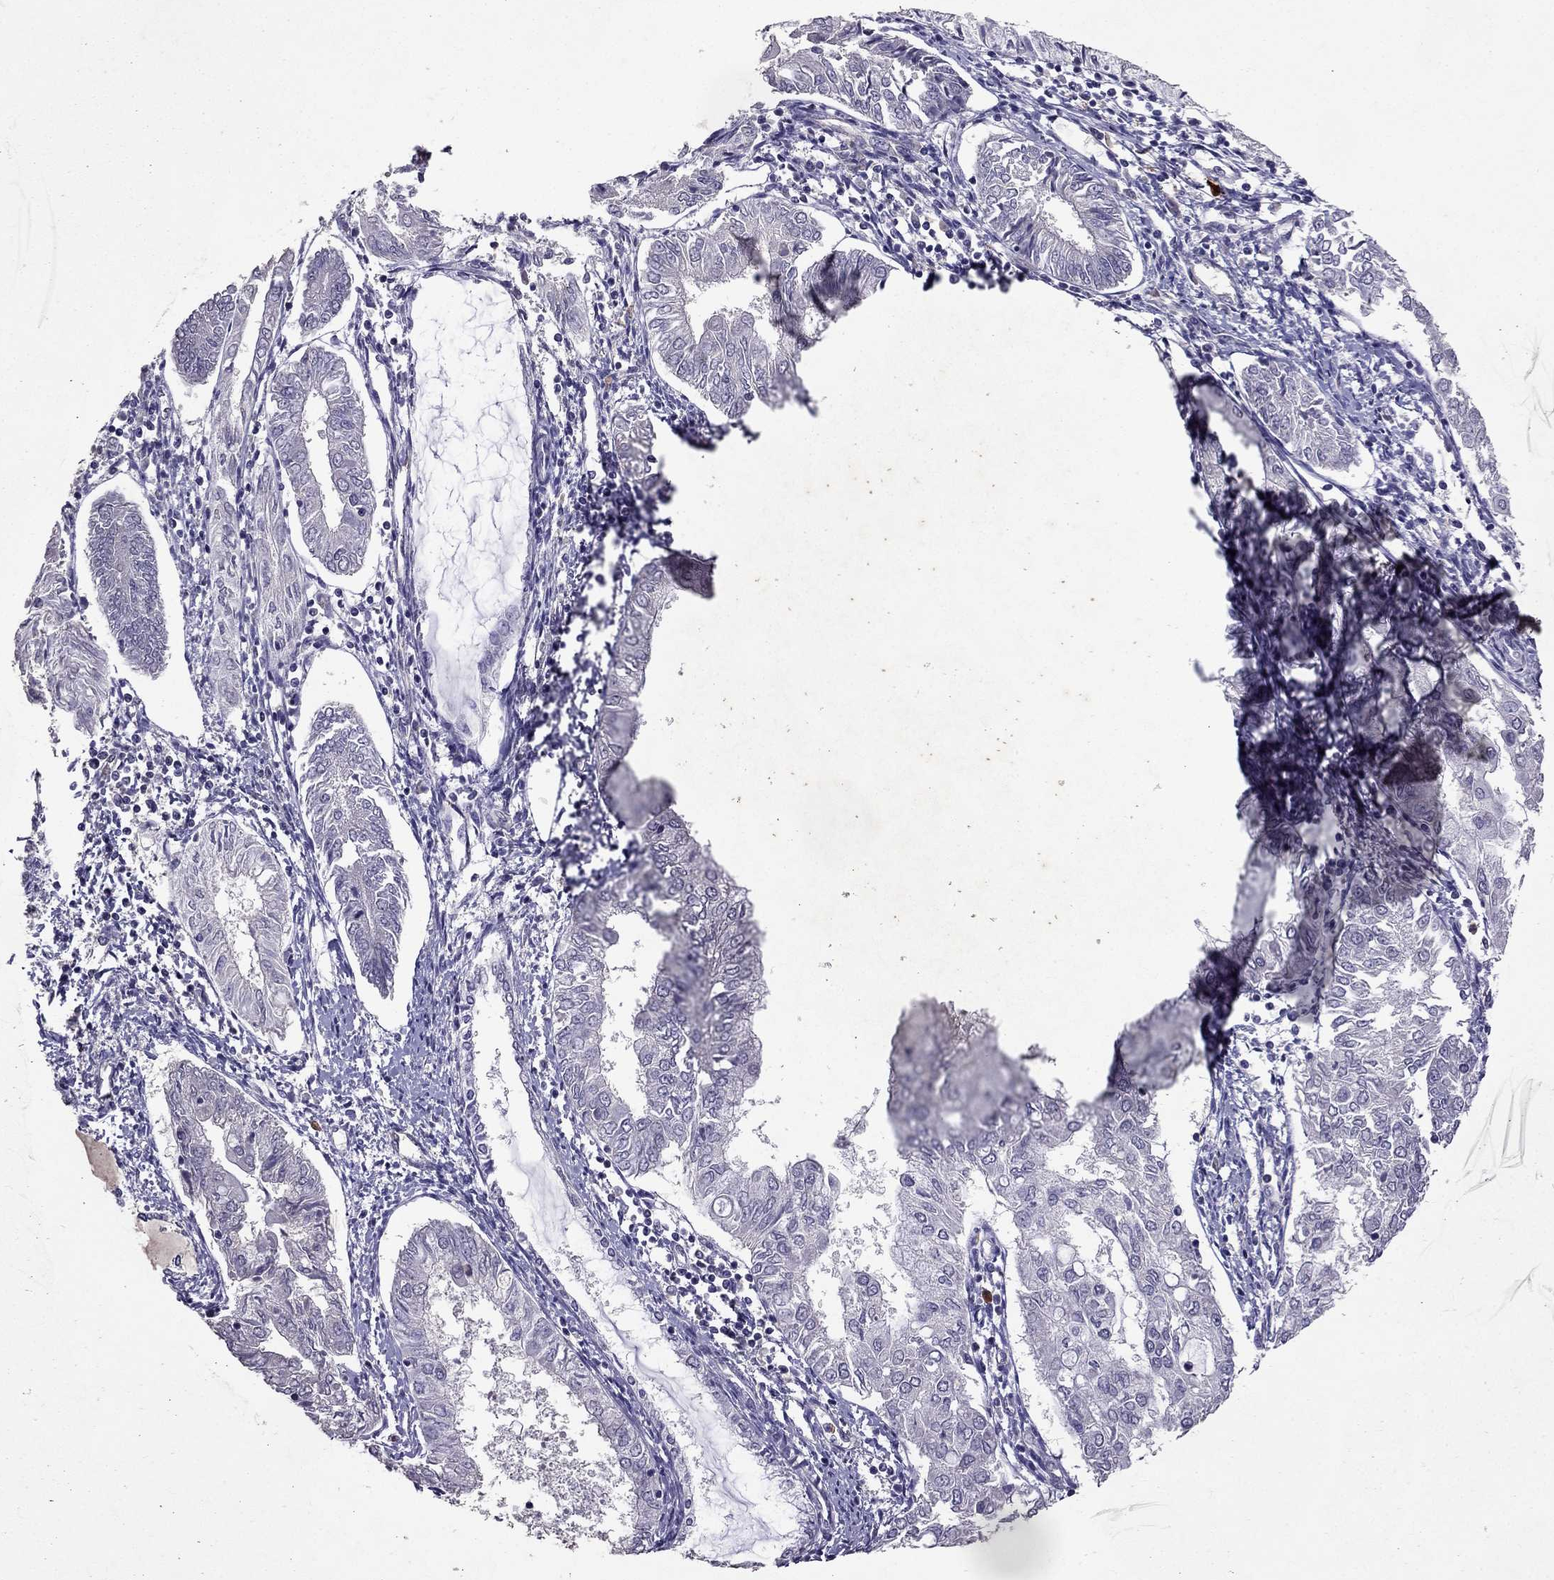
{"staining": {"intensity": "negative", "quantity": "none", "location": "none"}, "tissue": "endometrial cancer", "cell_type": "Tumor cells", "image_type": "cancer", "snomed": [{"axis": "morphology", "description": "Adenocarcinoma, NOS"}, {"axis": "topography", "description": "Endometrium"}], "caption": "High power microscopy image of an immunohistochemistry (IHC) histopathology image of endometrial cancer (adenocarcinoma), revealing no significant positivity in tumor cells.", "gene": "RFLNB", "patient": {"sex": "female", "age": 68}}